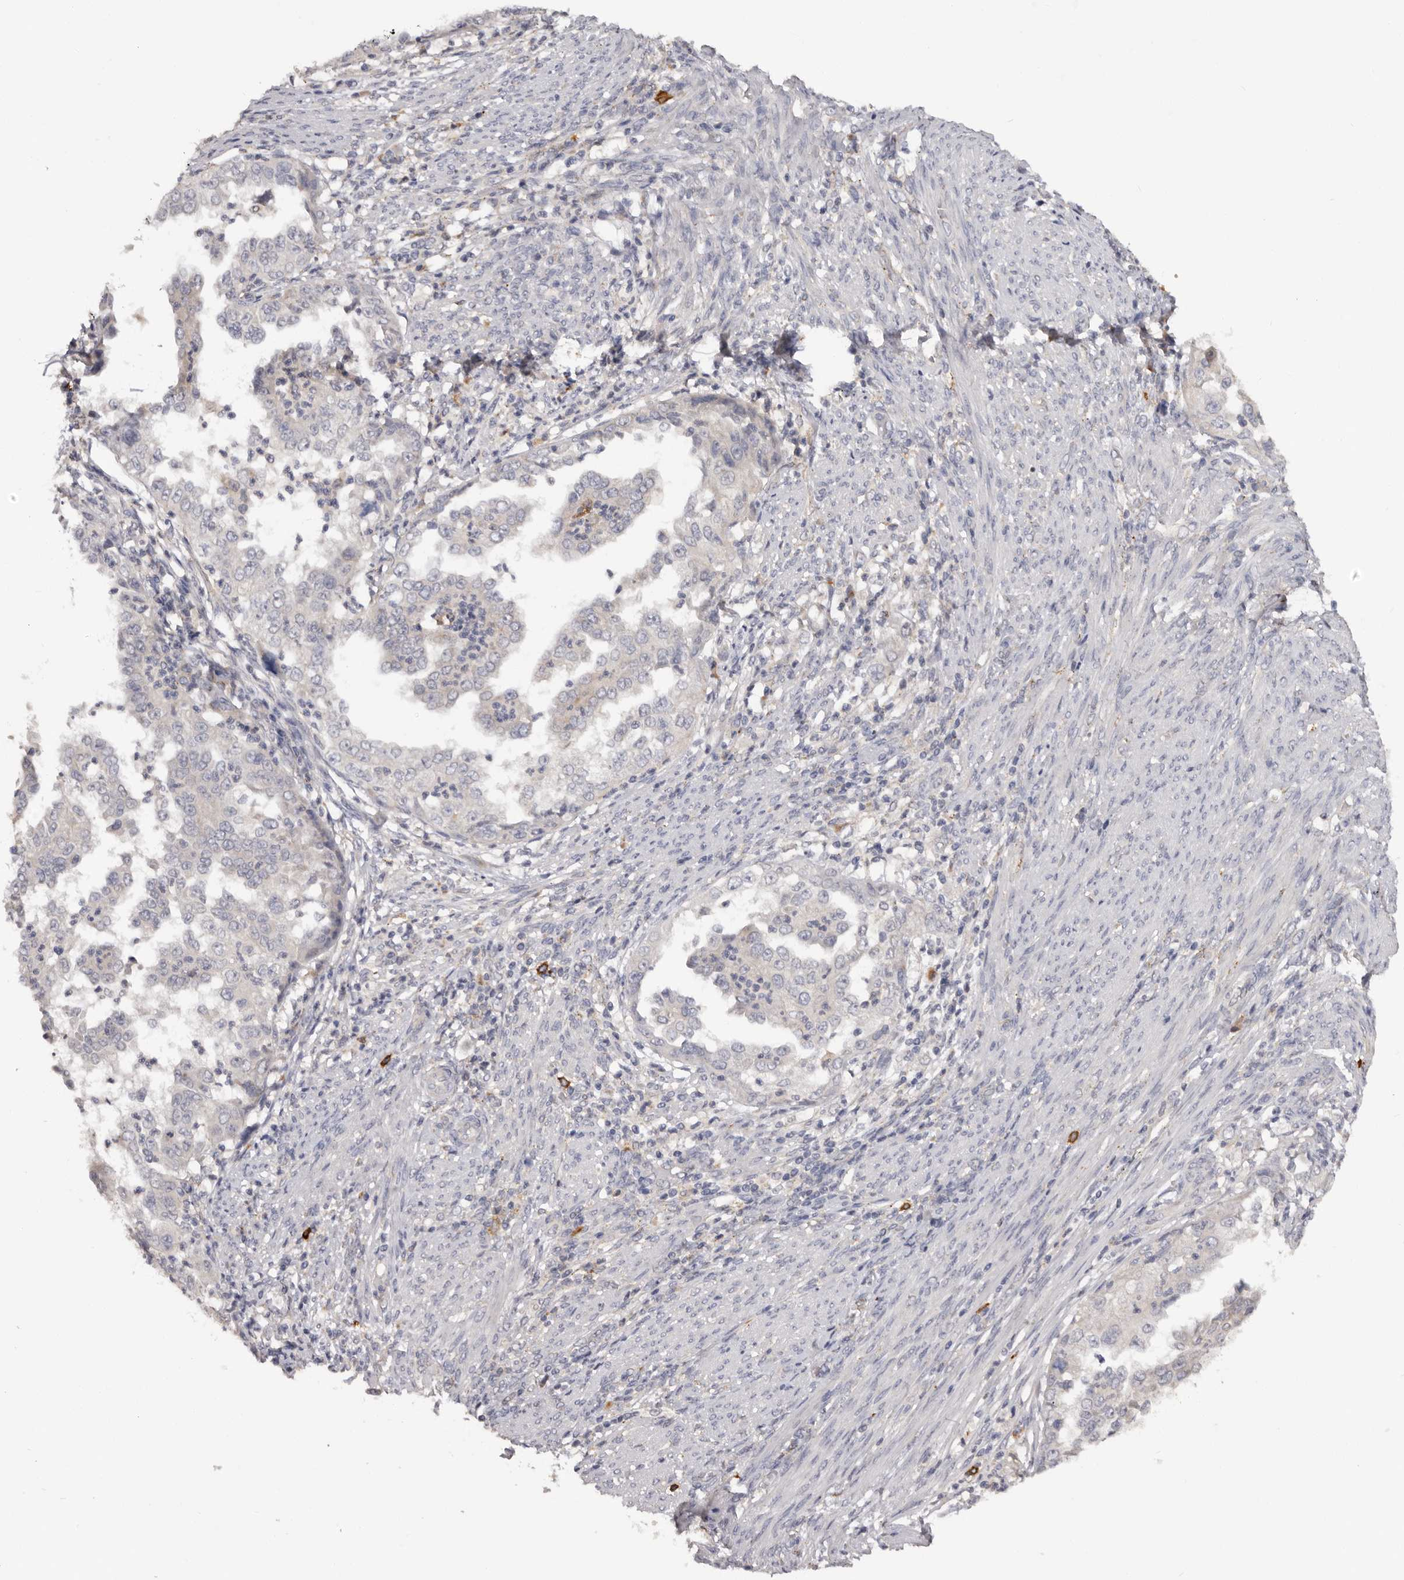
{"staining": {"intensity": "negative", "quantity": "none", "location": "none"}, "tissue": "endometrial cancer", "cell_type": "Tumor cells", "image_type": "cancer", "snomed": [{"axis": "morphology", "description": "Adenocarcinoma, NOS"}, {"axis": "topography", "description": "Endometrium"}], "caption": "The IHC photomicrograph has no significant positivity in tumor cells of endometrial cancer tissue.", "gene": "DAP", "patient": {"sex": "female", "age": 85}}